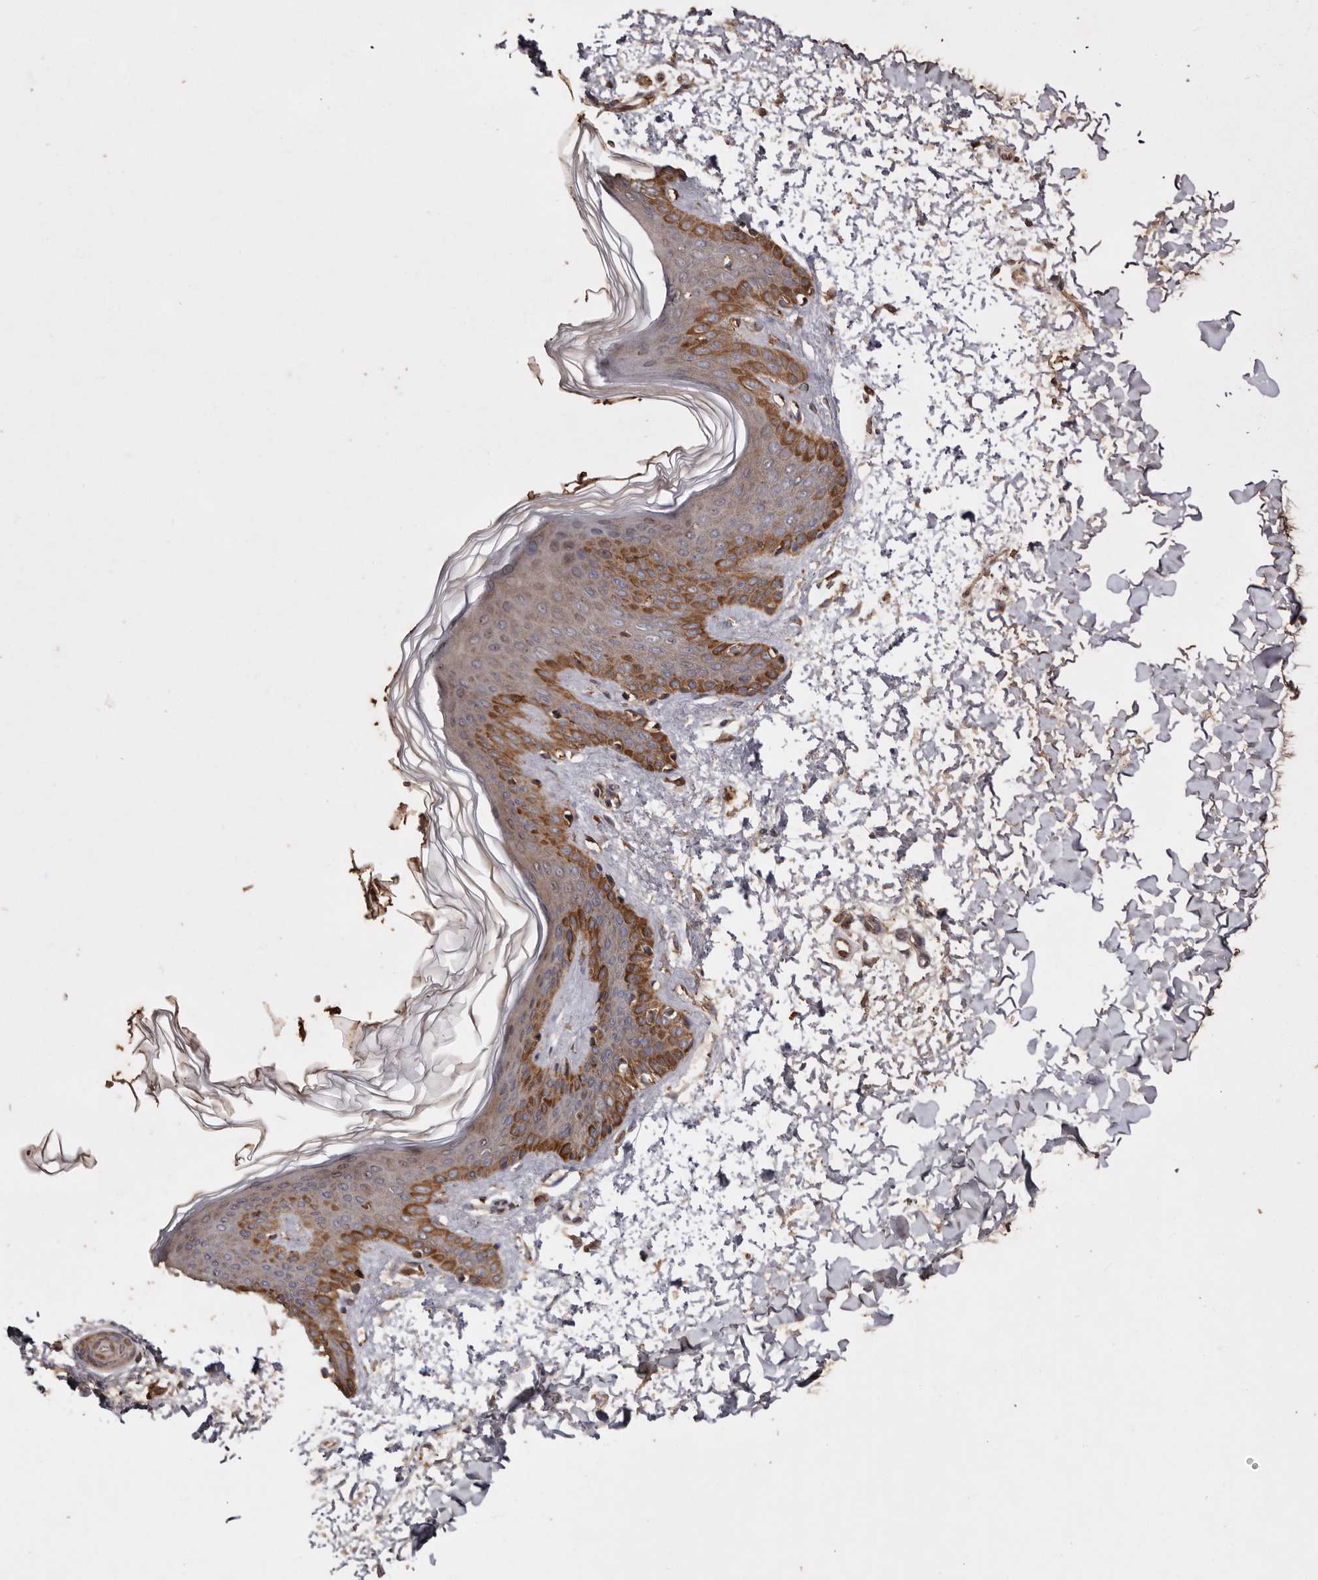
{"staining": {"intensity": "moderate", "quantity": ">75%", "location": "cytoplasmic/membranous"}, "tissue": "skin", "cell_type": "Fibroblasts", "image_type": "normal", "snomed": [{"axis": "morphology", "description": "Normal tissue, NOS"}, {"axis": "morphology", "description": "Neoplasm, benign, NOS"}, {"axis": "topography", "description": "Skin"}, {"axis": "topography", "description": "Soft tissue"}], "caption": "Brown immunohistochemical staining in unremarkable skin reveals moderate cytoplasmic/membranous expression in about >75% of fibroblasts. The staining was performed using DAB (3,3'-diaminobenzidine), with brown indicating positive protein expression. Nuclei are stained blue with hematoxylin.", "gene": "RANBP17", "patient": {"sex": "male", "age": 26}}